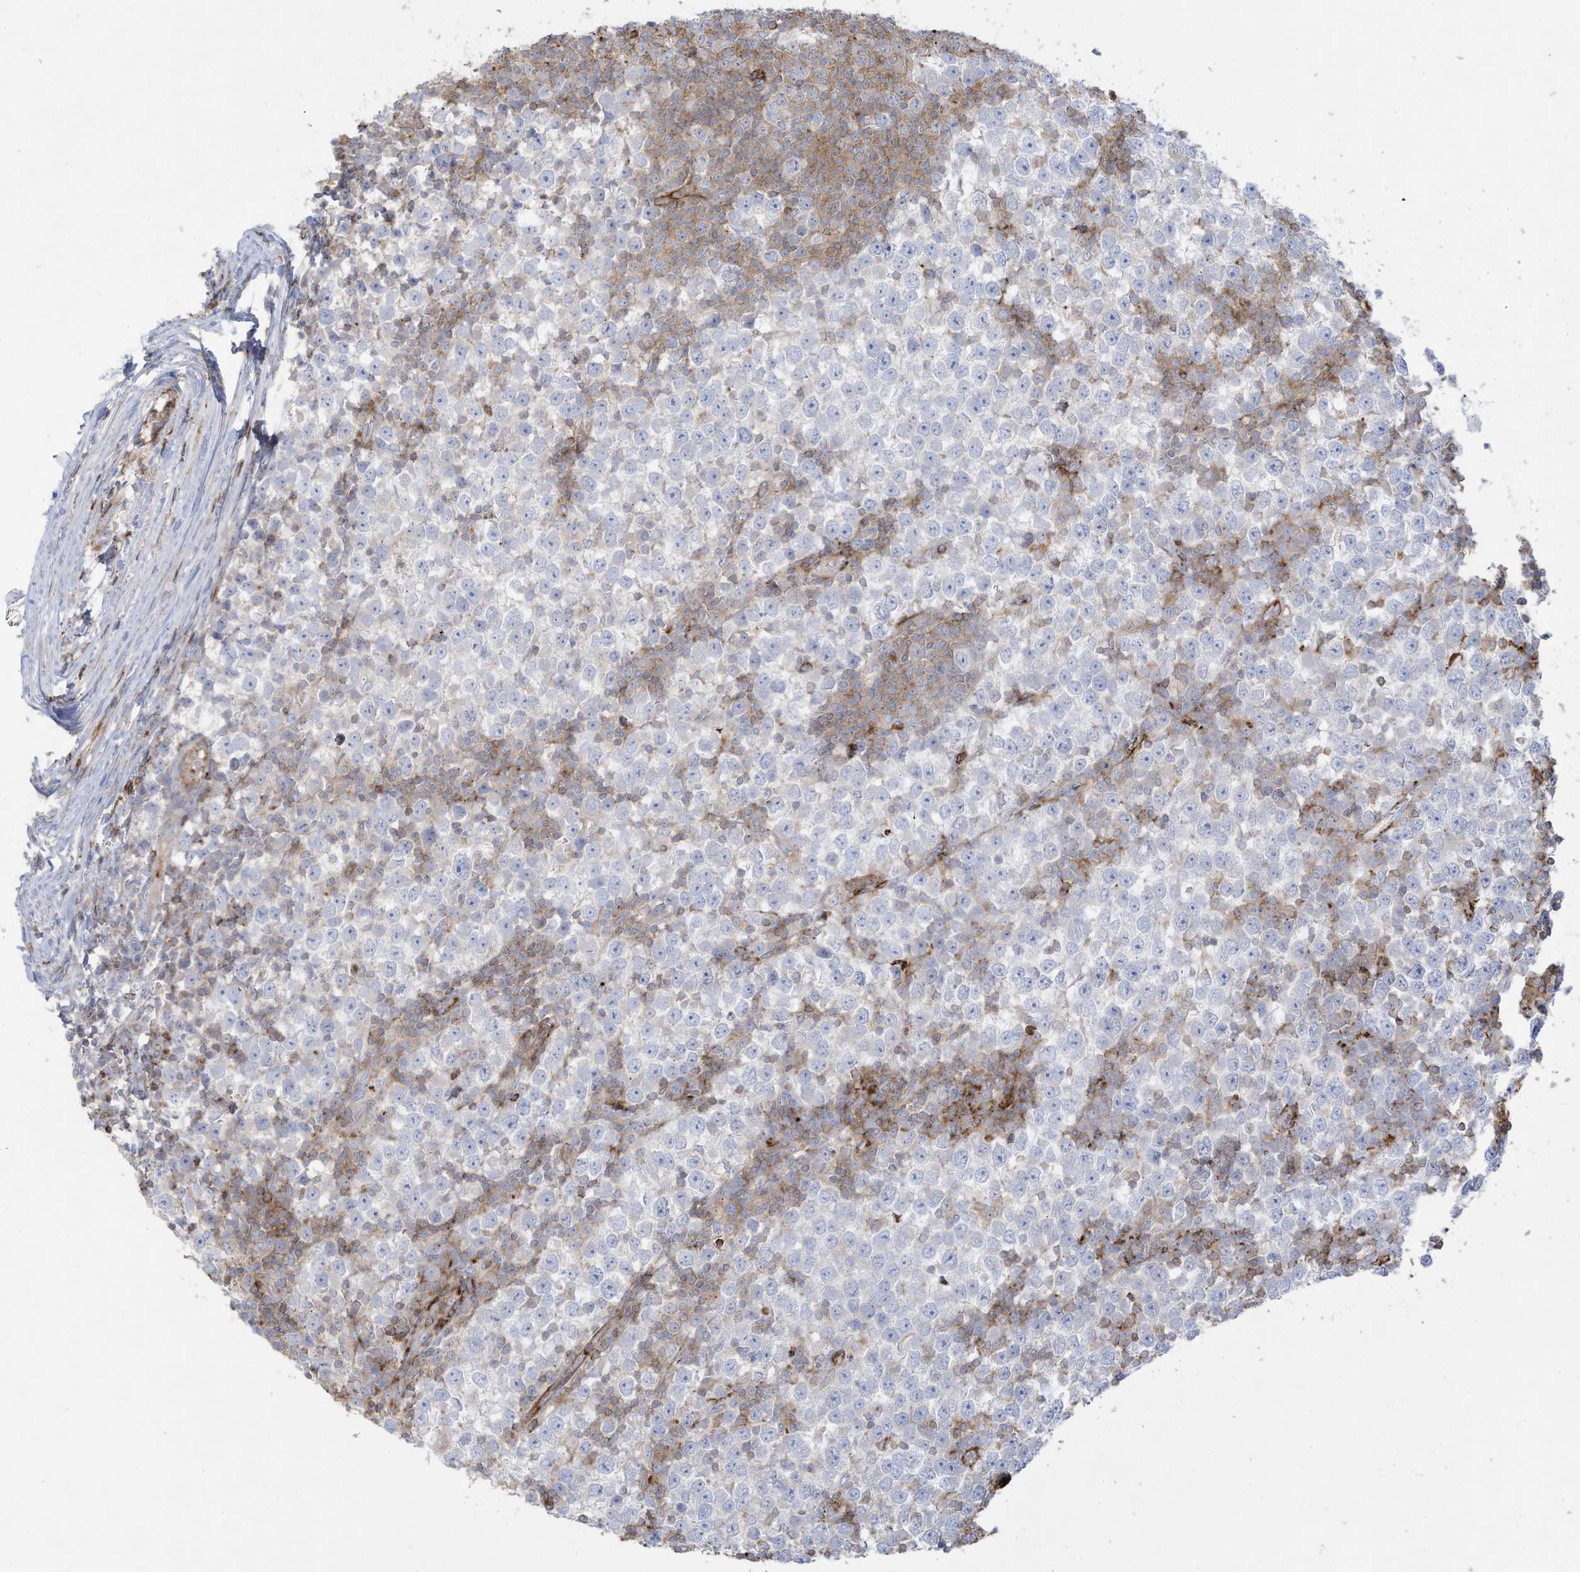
{"staining": {"intensity": "negative", "quantity": "none", "location": "none"}, "tissue": "testis cancer", "cell_type": "Tumor cells", "image_type": "cancer", "snomed": [{"axis": "morphology", "description": "Seminoma, NOS"}, {"axis": "topography", "description": "Testis"}], "caption": "High power microscopy photomicrograph of an immunohistochemistry (IHC) image of seminoma (testis), revealing no significant staining in tumor cells. Brightfield microscopy of immunohistochemistry stained with DAB (3,3'-diaminobenzidine) (brown) and hematoxylin (blue), captured at high magnification.", "gene": "THNSL2", "patient": {"sex": "male", "age": 65}}